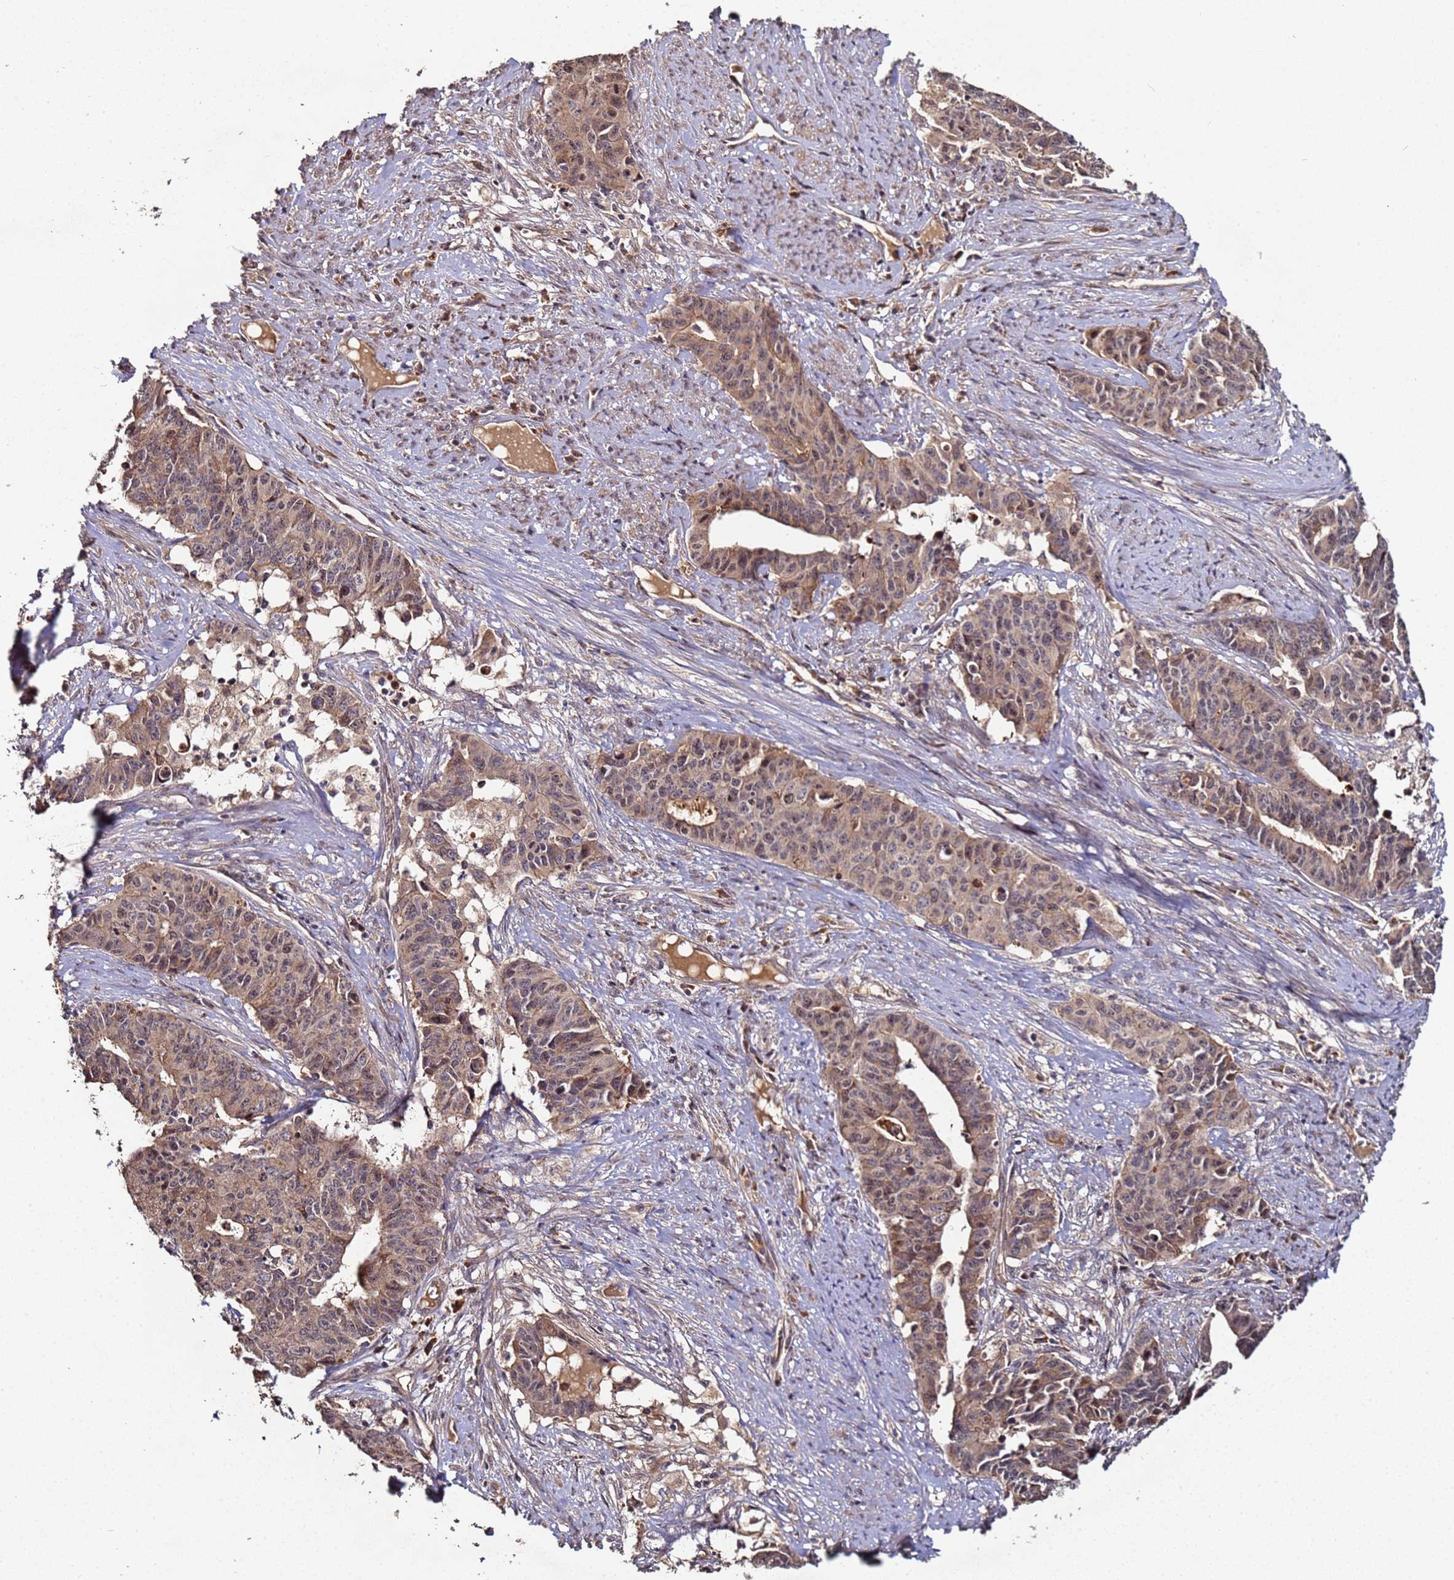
{"staining": {"intensity": "moderate", "quantity": ">75%", "location": "cytoplasmic/membranous,nuclear"}, "tissue": "endometrial cancer", "cell_type": "Tumor cells", "image_type": "cancer", "snomed": [{"axis": "morphology", "description": "Adenocarcinoma, NOS"}, {"axis": "topography", "description": "Endometrium"}], "caption": "A histopathology image of endometrial cancer (adenocarcinoma) stained for a protein reveals moderate cytoplasmic/membranous and nuclear brown staining in tumor cells.", "gene": "OSER1", "patient": {"sex": "female", "age": 59}}